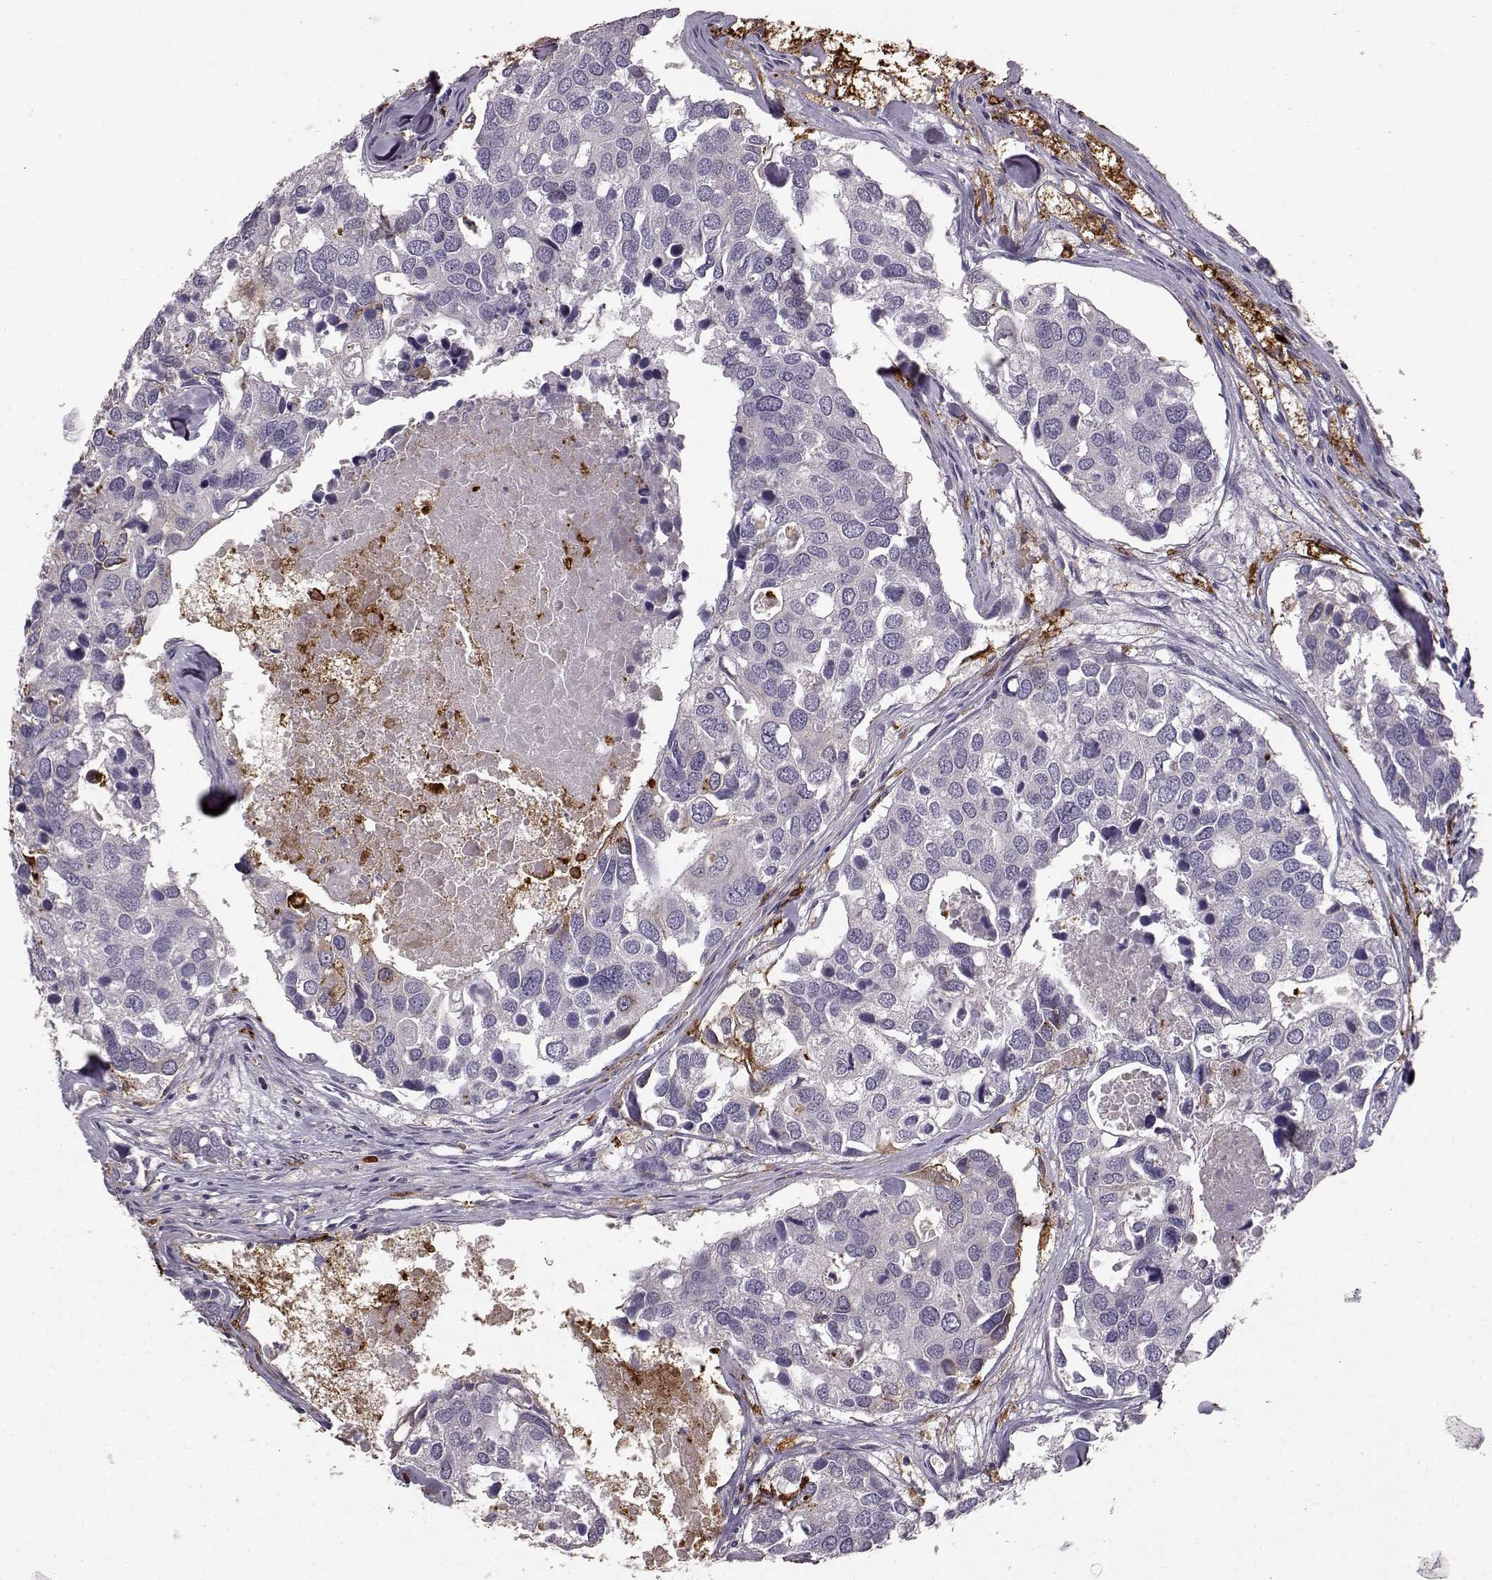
{"staining": {"intensity": "negative", "quantity": "none", "location": "none"}, "tissue": "breast cancer", "cell_type": "Tumor cells", "image_type": "cancer", "snomed": [{"axis": "morphology", "description": "Duct carcinoma"}, {"axis": "topography", "description": "Breast"}], "caption": "DAB immunohistochemical staining of breast cancer exhibits no significant expression in tumor cells.", "gene": "CCNF", "patient": {"sex": "female", "age": 83}}